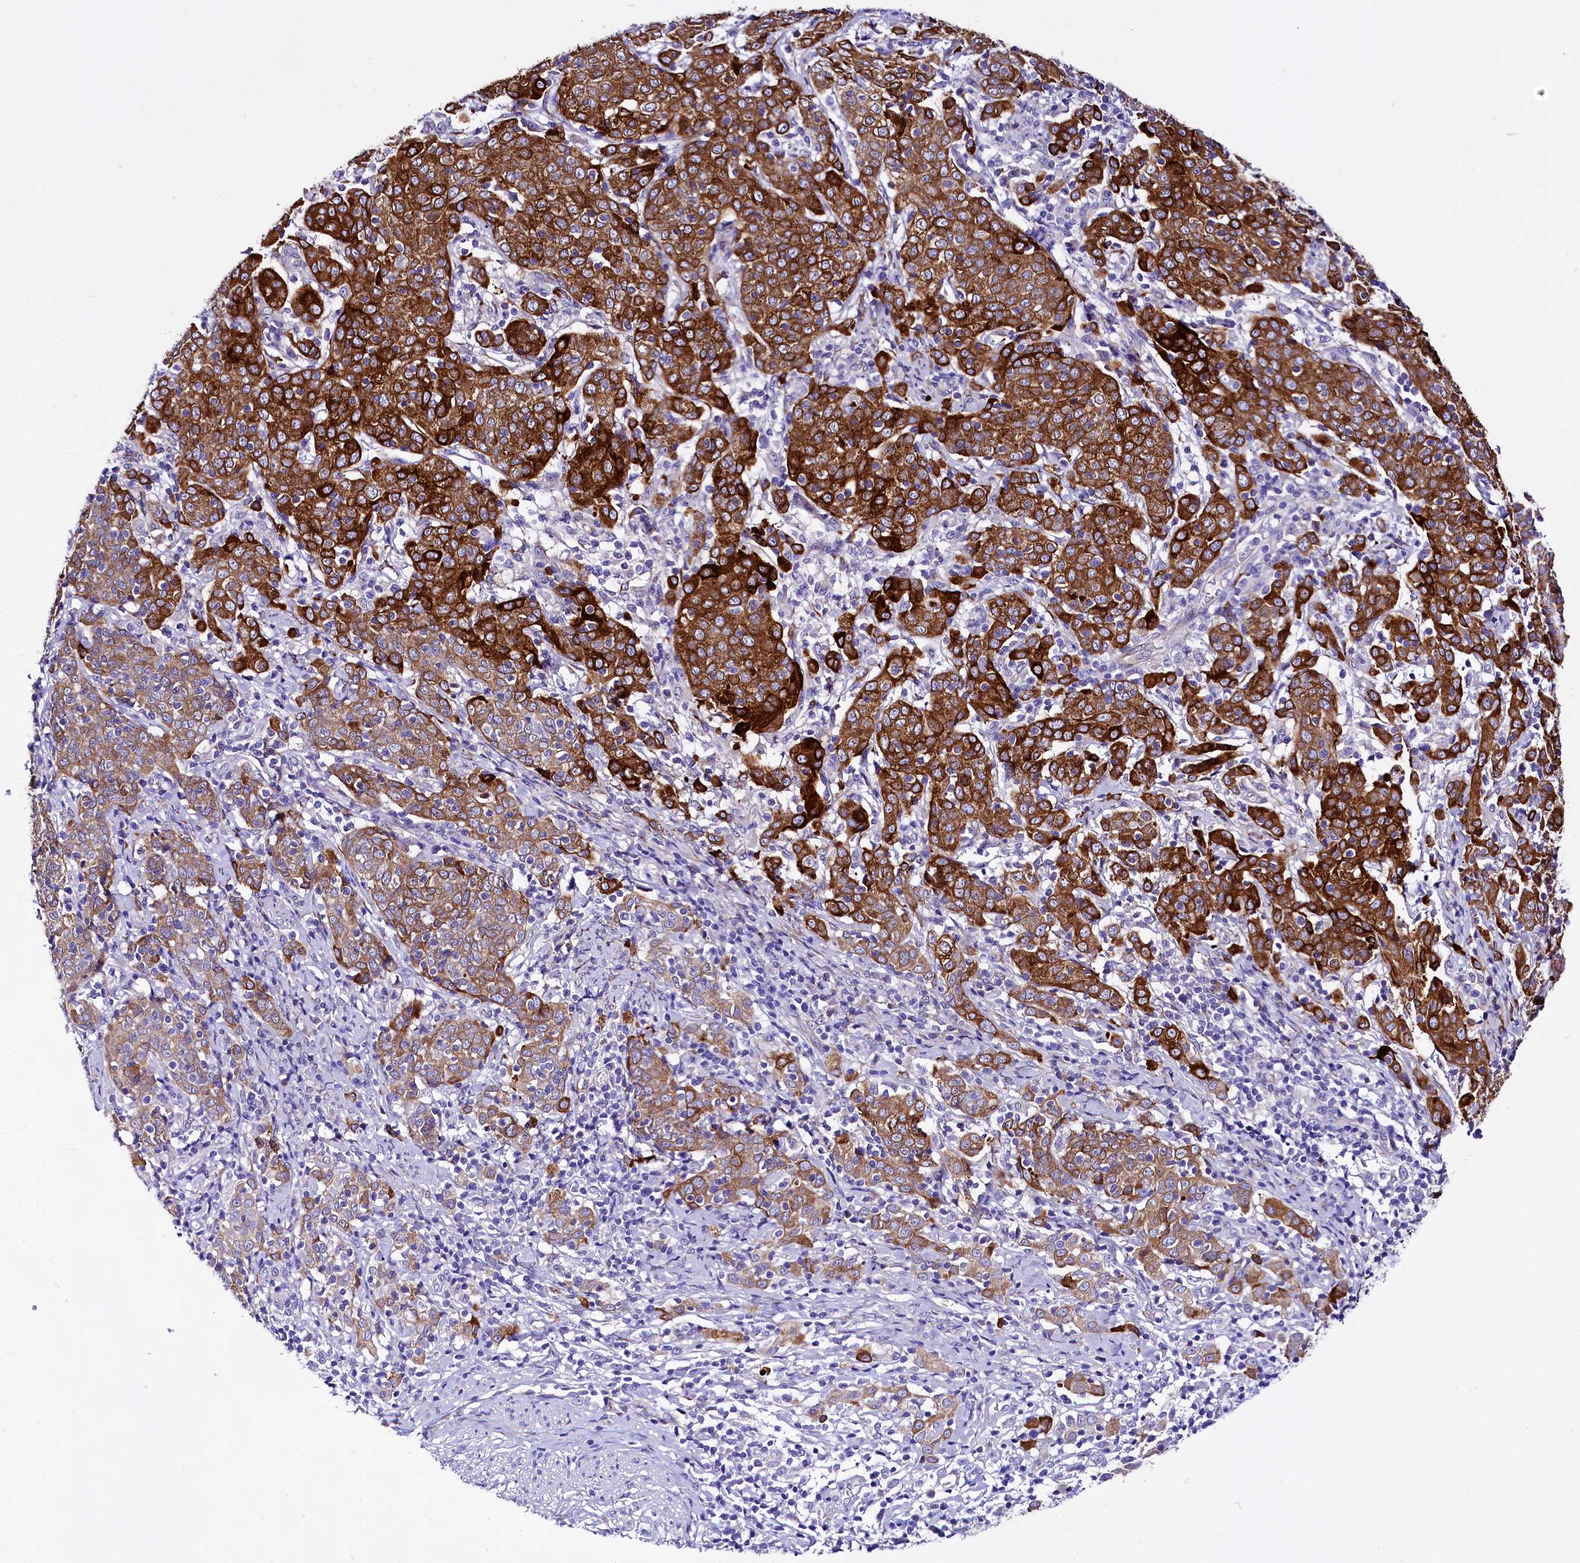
{"staining": {"intensity": "strong", "quantity": ">75%", "location": "cytoplasmic/membranous"}, "tissue": "cervical cancer", "cell_type": "Tumor cells", "image_type": "cancer", "snomed": [{"axis": "morphology", "description": "Squamous cell carcinoma, NOS"}, {"axis": "topography", "description": "Cervix"}], "caption": "High-power microscopy captured an immunohistochemistry (IHC) photomicrograph of cervical cancer (squamous cell carcinoma), revealing strong cytoplasmic/membranous expression in approximately >75% of tumor cells.", "gene": "A2ML1", "patient": {"sex": "female", "age": 67}}